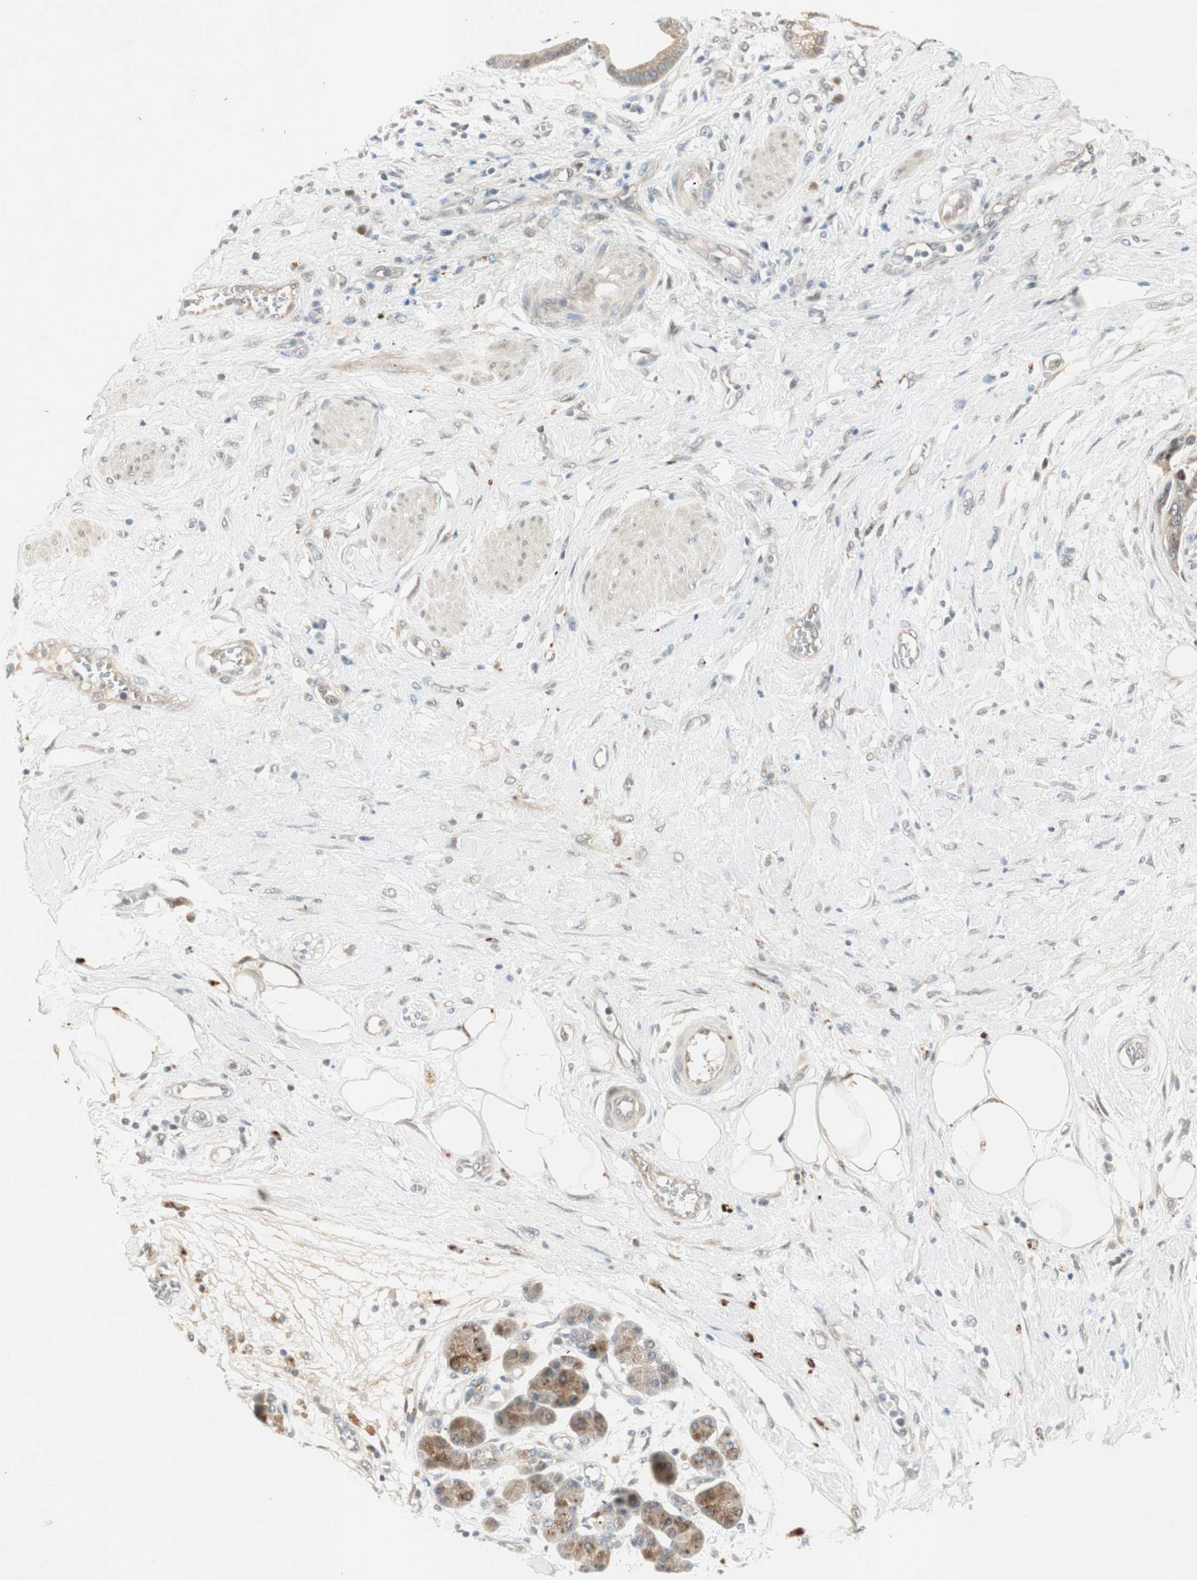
{"staining": {"intensity": "moderate", "quantity": ">75%", "location": "cytoplasmic/membranous"}, "tissue": "pancreatic cancer", "cell_type": "Tumor cells", "image_type": "cancer", "snomed": [{"axis": "morphology", "description": "Adenocarcinoma, NOS"}, {"axis": "morphology", "description": "Adenocarcinoma, metastatic, NOS"}, {"axis": "topography", "description": "Lymph node"}, {"axis": "topography", "description": "Pancreas"}, {"axis": "topography", "description": "Duodenum"}], "caption": "Moderate cytoplasmic/membranous protein expression is seen in about >75% of tumor cells in pancreatic cancer (metastatic adenocarcinoma).", "gene": "ACSL5", "patient": {"sex": "female", "age": 64}}